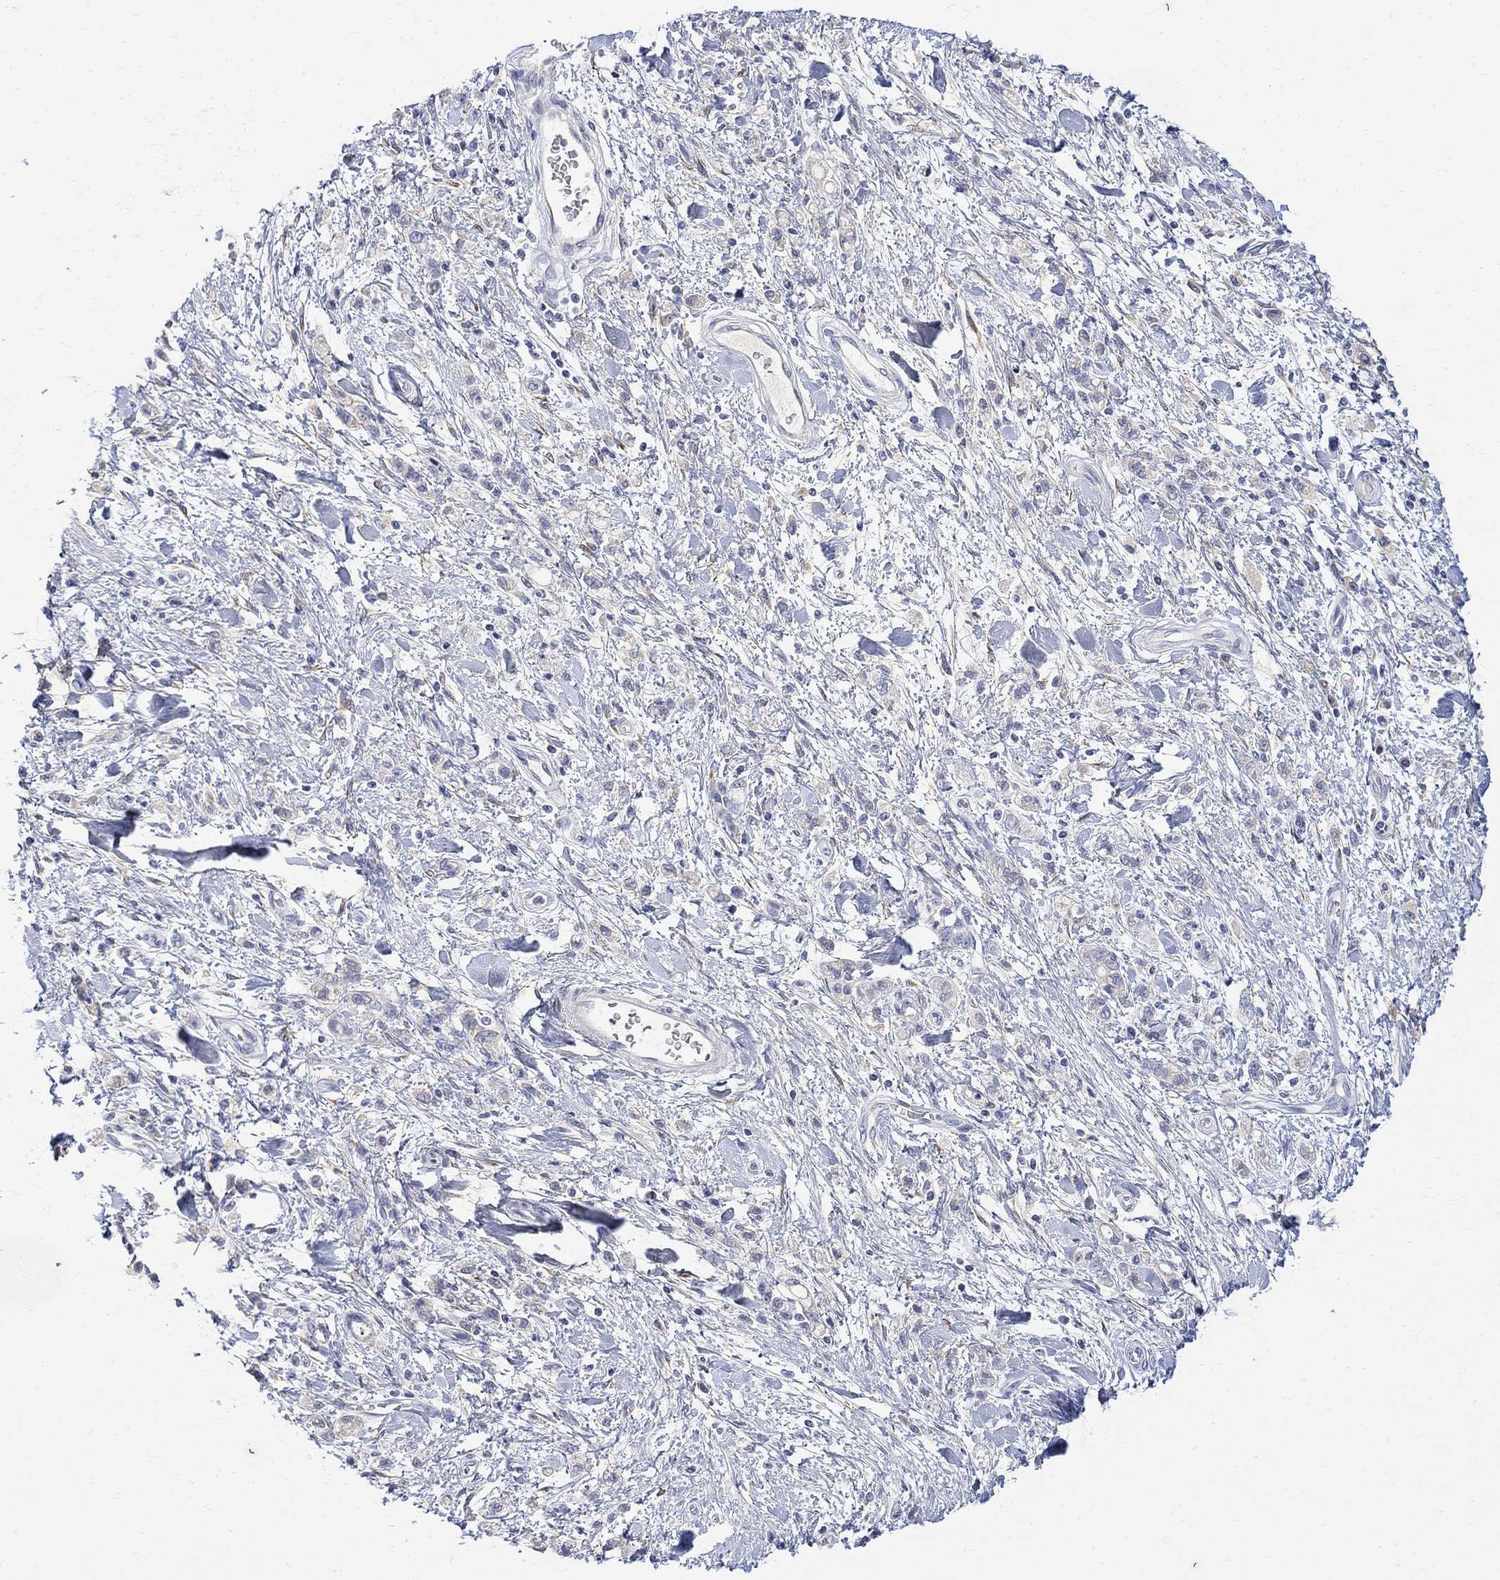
{"staining": {"intensity": "negative", "quantity": "none", "location": "none"}, "tissue": "stomach cancer", "cell_type": "Tumor cells", "image_type": "cancer", "snomed": [{"axis": "morphology", "description": "Adenocarcinoma, NOS"}, {"axis": "topography", "description": "Stomach"}], "caption": "A high-resolution micrograph shows immunohistochemistry staining of stomach cancer, which demonstrates no significant staining in tumor cells. (DAB (3,3'-diaminobenzidine) immunohistochemistry with hematoxylin counter stain).", "gene": "FNDC5", "patient": {"sex": "male", "age": 77}}